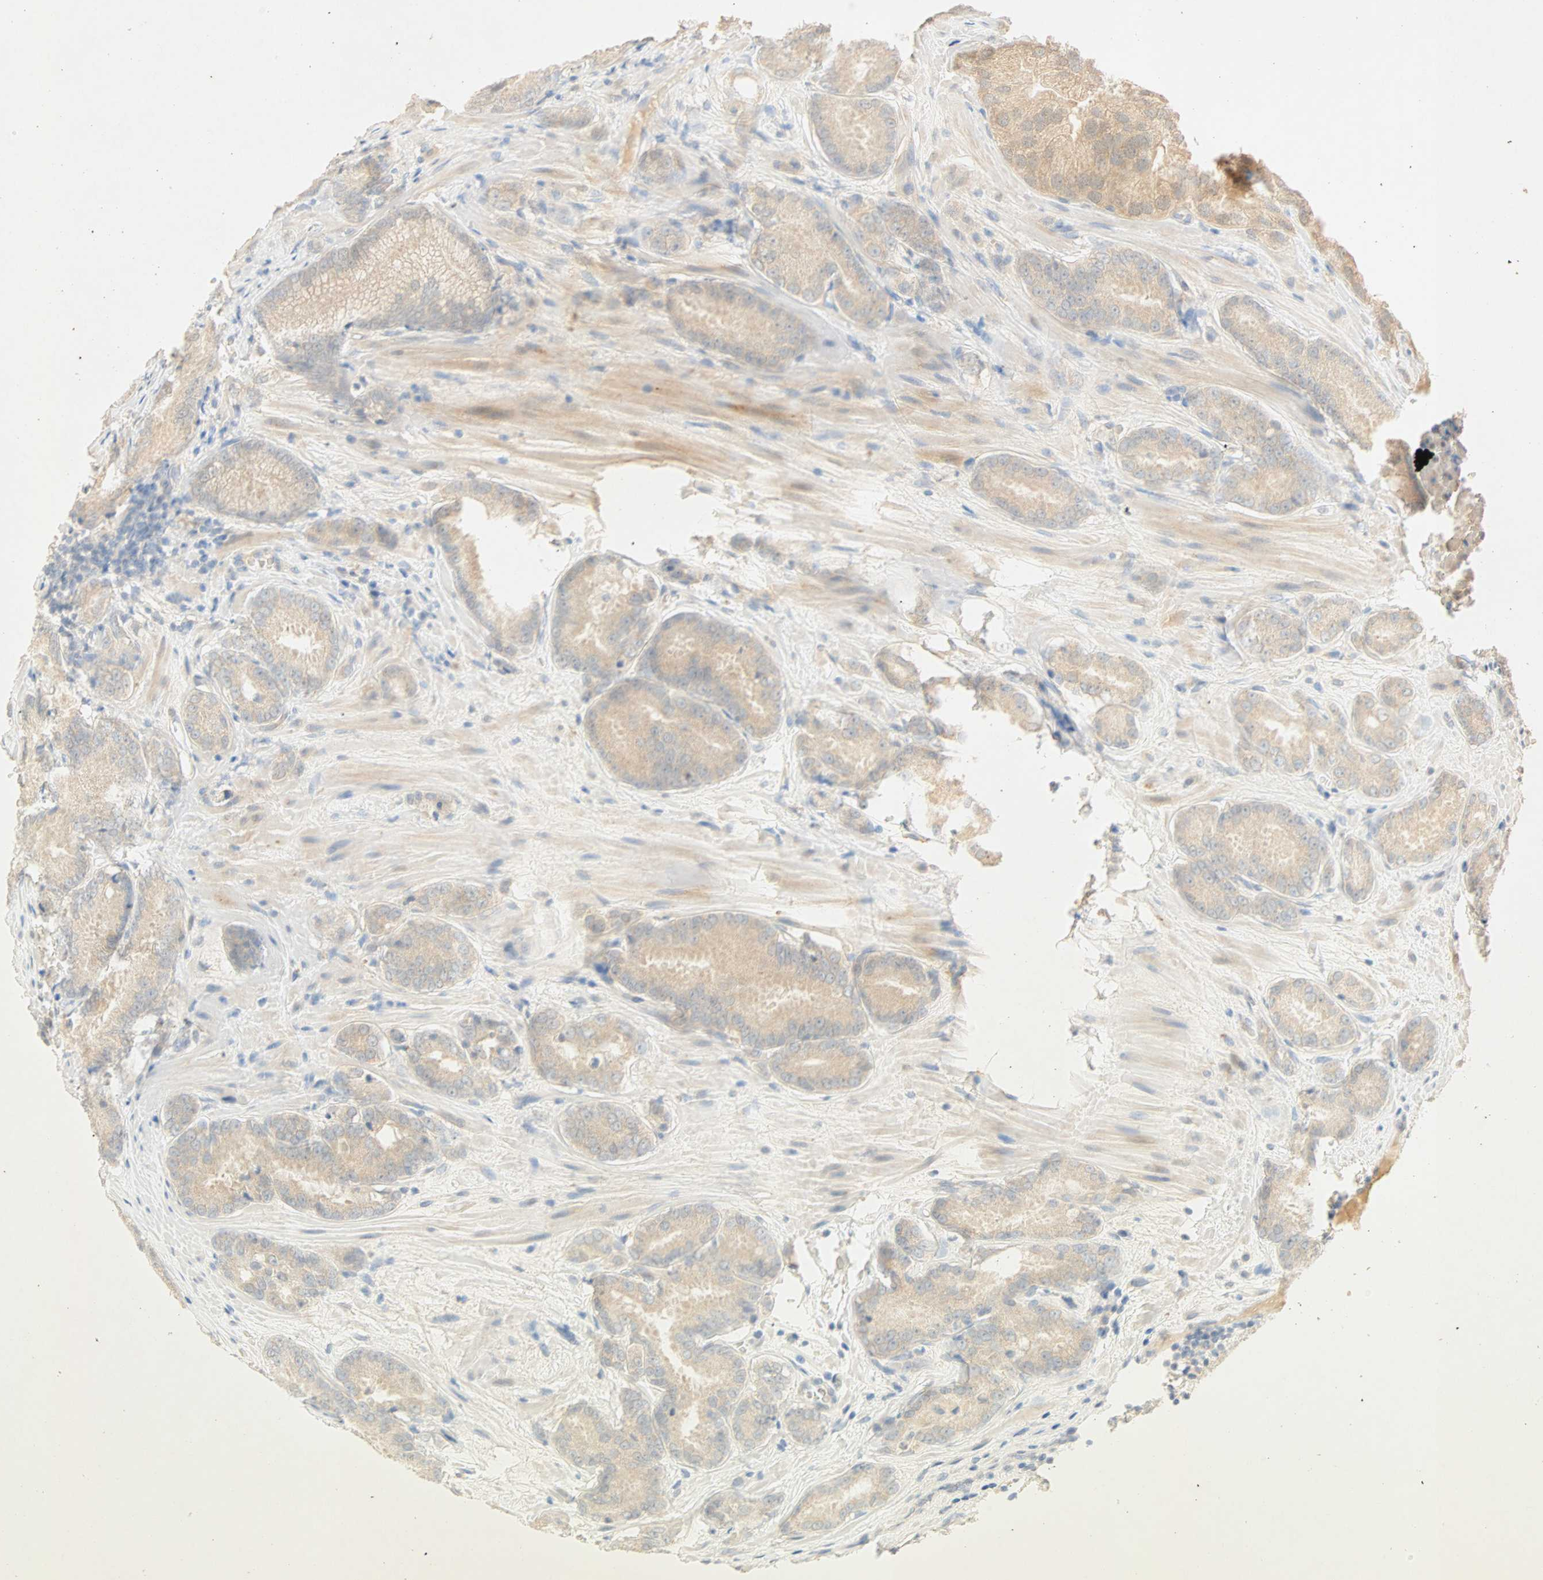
{"staining": {"intensity": "moderate", "quantity": "25%-75%", "location": "cytoplasmic/membranous"}, "tissue": "prostate cancer", "cell_type": "Tumor cells", "image_type": "cancer", "snomed": [{"axis": "morphology", "description": "Adenocarcinoma, High grade"}, {"axis": "topography", "description": "Prostate"}], "caption": "Immunohistochemistry (IHC) (DAB (3,3'-diaminobenzidine)) staining of human prostate adenocarcinoma (high-grade) demonstrates moderate cytoplasmic/membranous protein positivity in about 25%-75% of tumor cells. (brown staining indicates protein expression, while blue staining denotes nuclei).", "gene": "SELENBP1", "patient": {"sex": "male", "age": 64}}